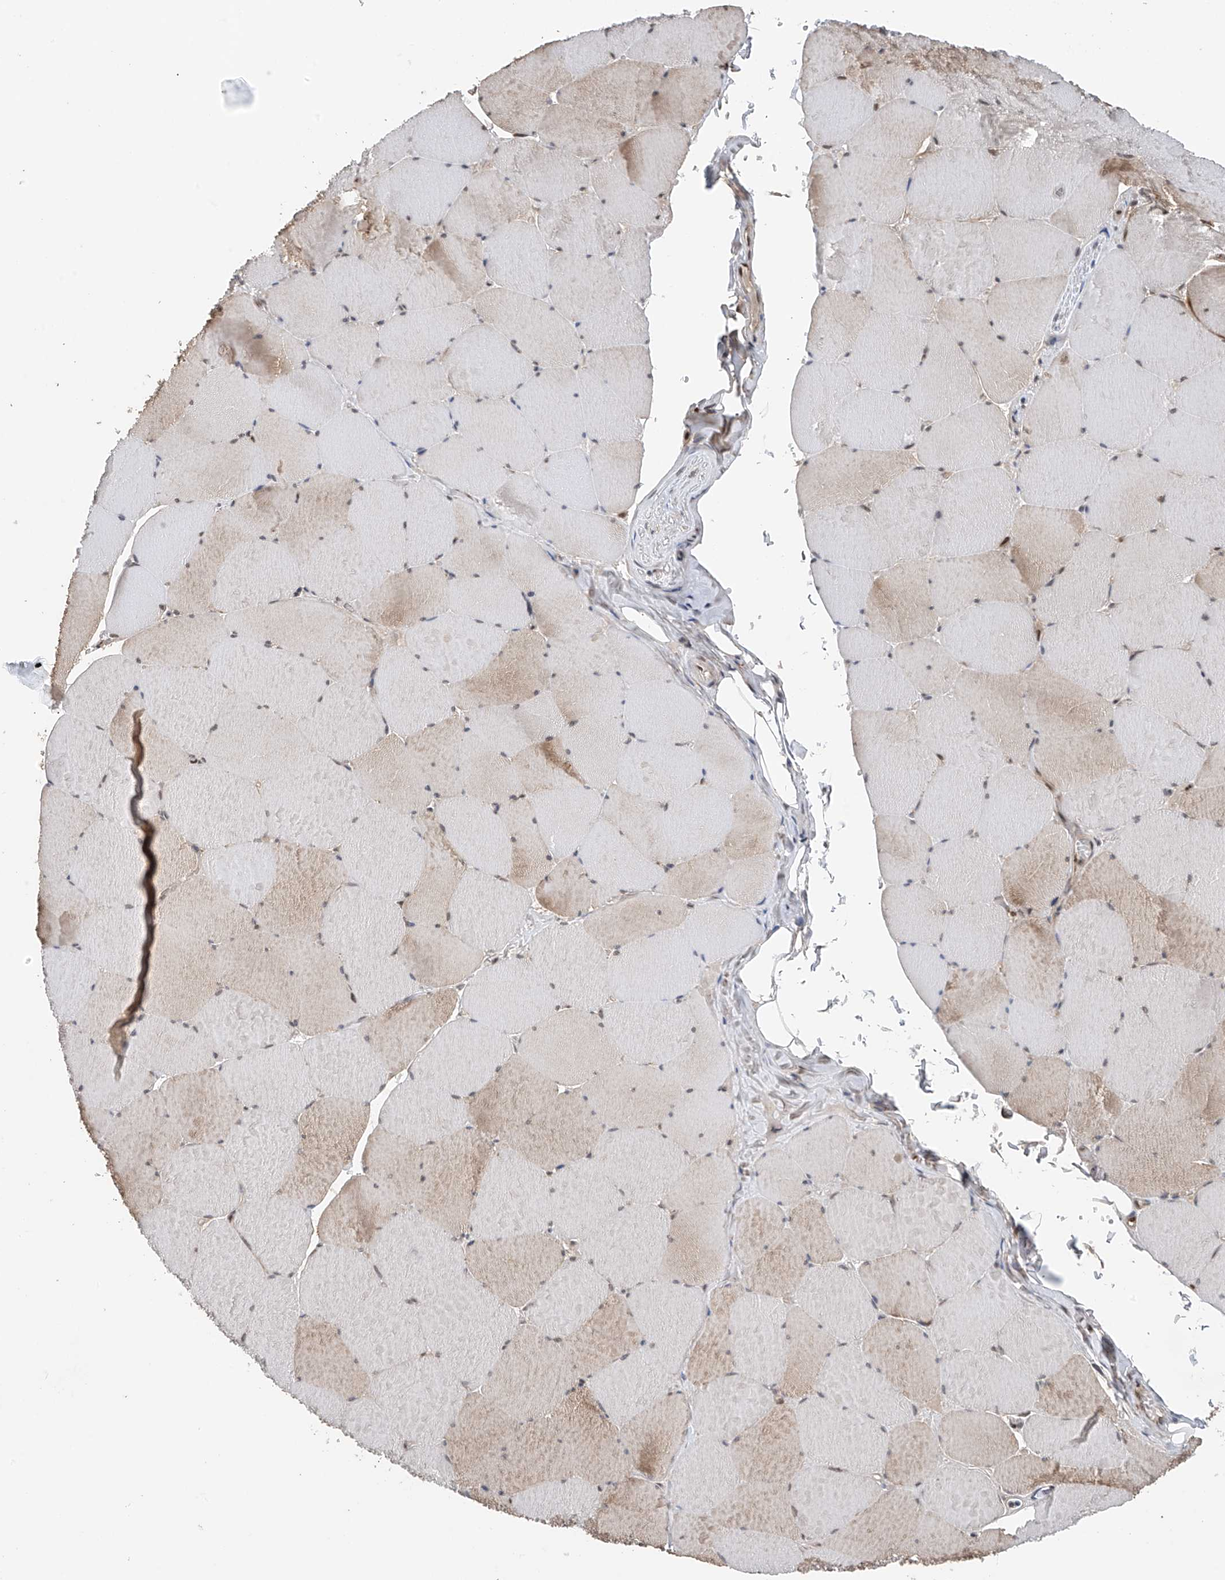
{"staining": {"intensity": "moderate", "quantity": "25%-75%", "location": "cytoplasmic/membranous,nuclear"}, "tissue": "skeletal muscle", "cell_type": "Myocytes", "image_type": "normal", "snomed": [{"axis": "morphology", "description": "Normal tissue, NOS"}, {"axis": "topography", "description": "Skeletal muscle"}, {"axis": "topography", "description": "Head-Neck"}], "caption": "Immunohistochemical staining of normal human skeletal muscle demonstrates moderate cytoplasmic/membranous,nuclear protein staining in about 25%-75% of myocytes.", "gene": "DNAJC9", "patient": {"sex": "male", "age": 66}}